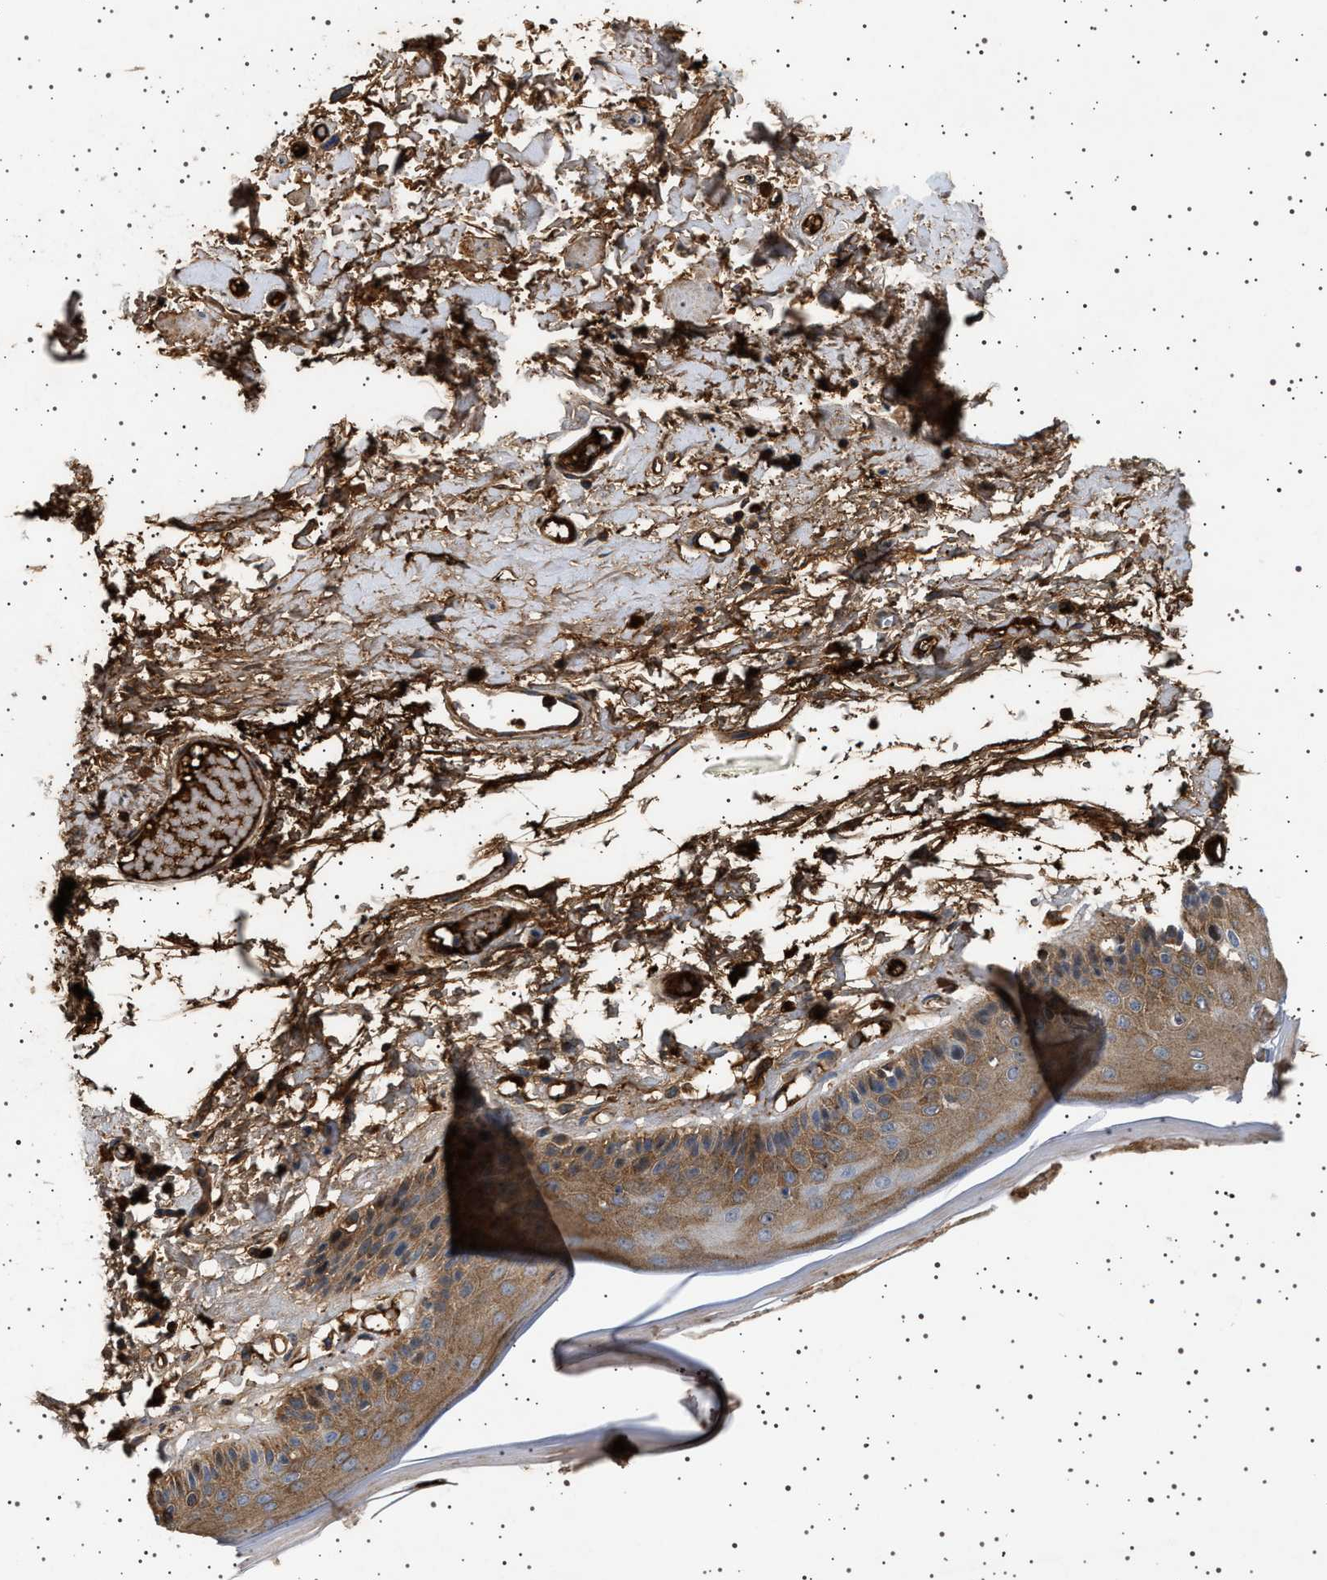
{"staining": {"intensity": "moderate", "quantity": ">75%", "location": "cytoplasmic/membranous"}, "tissue": "skin", "cell_type": "Epidermal cells", "image_type": "normal", "snomed": [{"axis": "morphology", "description": "Normal tissue, NOS"}, {"axis": "topography", "description": "Vulva"}], "caption": "Immunohistochemistry (IHC) (DAB (3,3'-diaminobenzidine)) staining of normal skin reveals moderate cytoplasmic/membranous protein staining in approximately >75% of epidermal cells.", "gene": "FICD", "patient": {"sex": "female", "age": 73}}